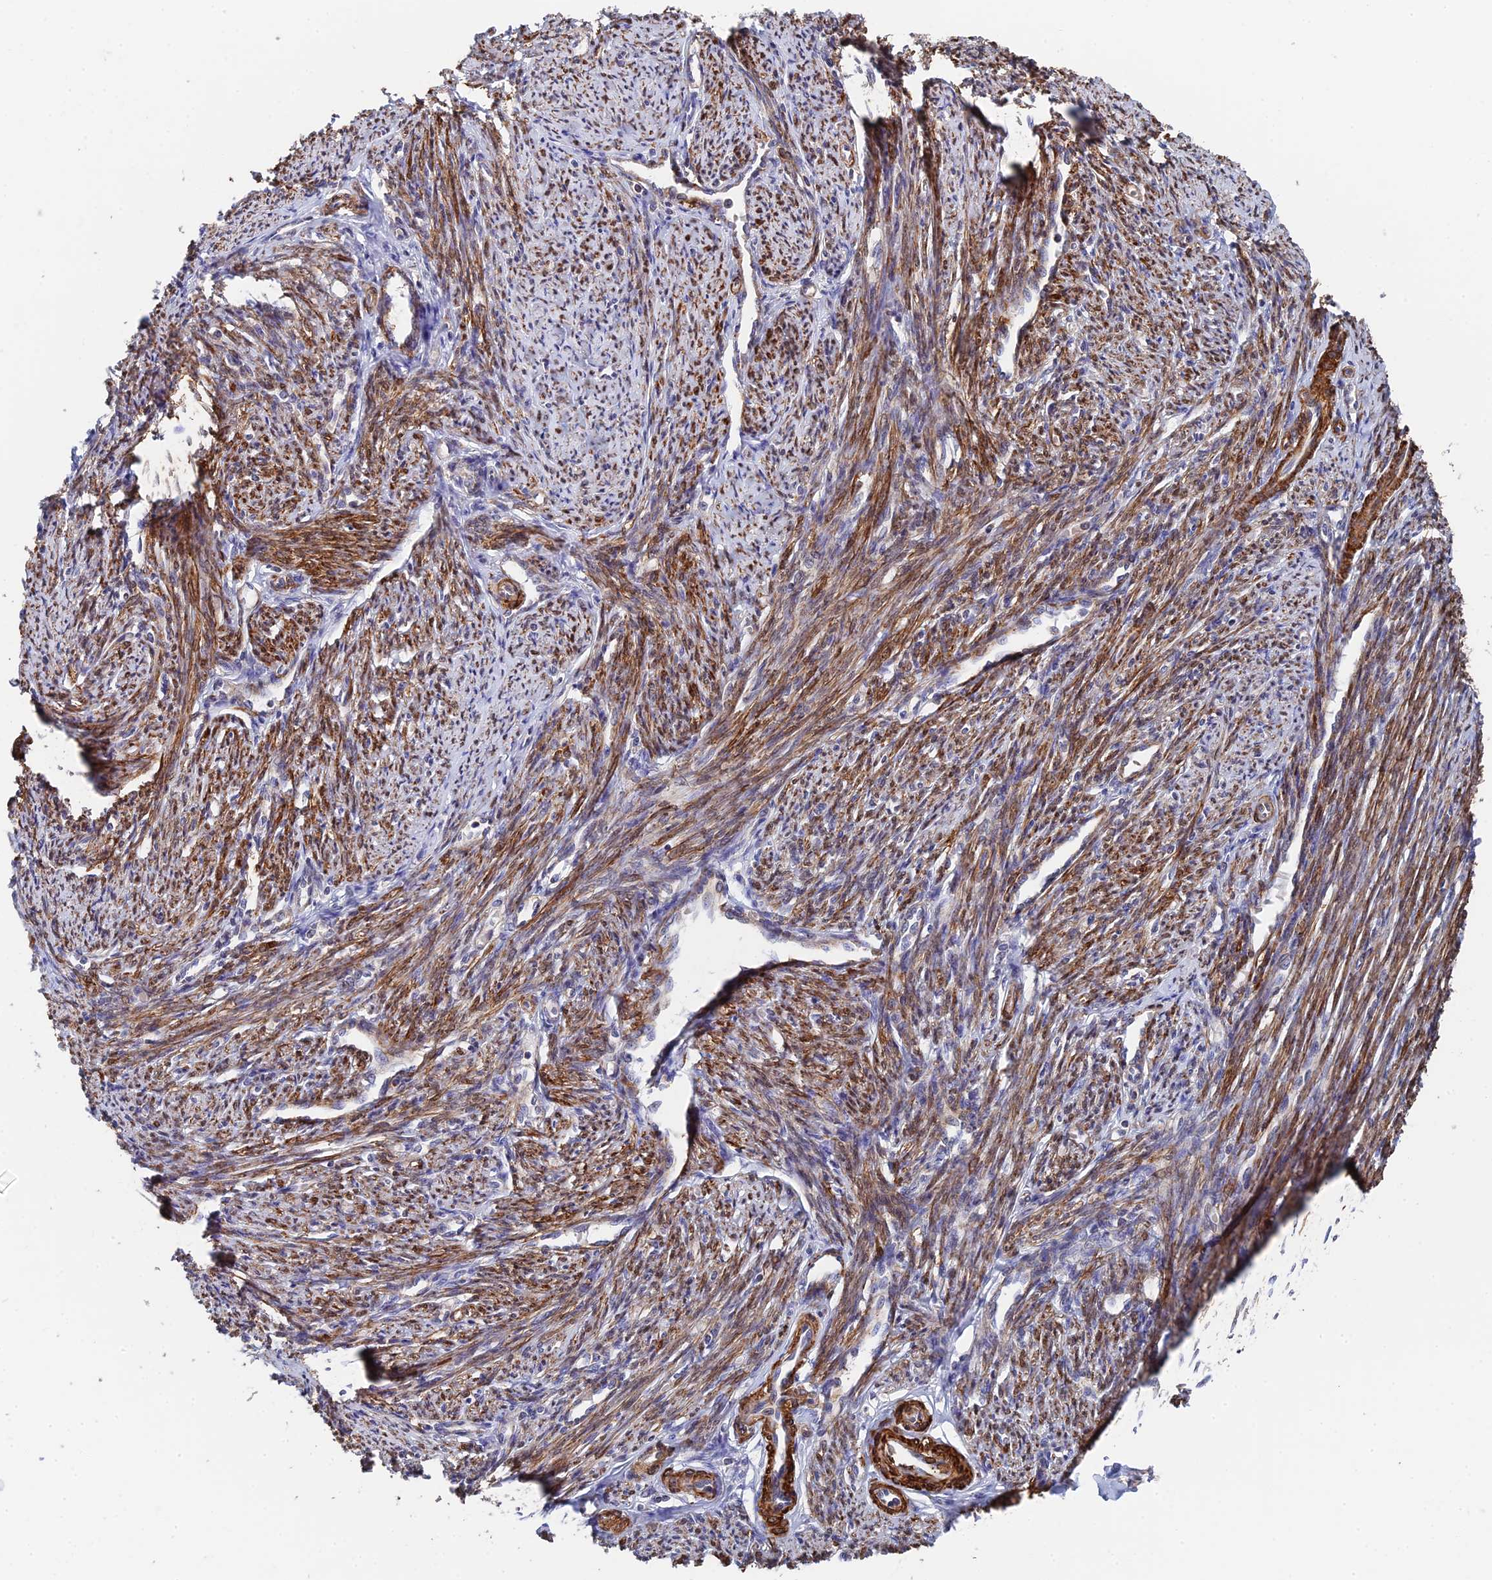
{"staining": {"intensity": "strong", "quantity": ">75%", "location": "cytoplasmic/membranous"}, "tissue": "smooth muscle", "cell_type": "Smooth muscle cells", "image_type": "normal", "snomed": [{"axis": "morphology", "description": "Normal tissue, NOS"}, {"axis": "topography", "description": "Smooth muscle"}, {"axis": "topography", "description": "Uterus"}], "caption": "Brown immunohistochemical staining in normal human smooth muscle shows strong cytoplasmic/membranous positivity in approximately >75% of smooth muscle cells. The protein of interest is stained brown, and the nuclei are stained in blue (DAB IHC with brightfield microscopy, high magnification).", "gene": "ZNF320", "patient": {"sex": "female", "age": 59}}